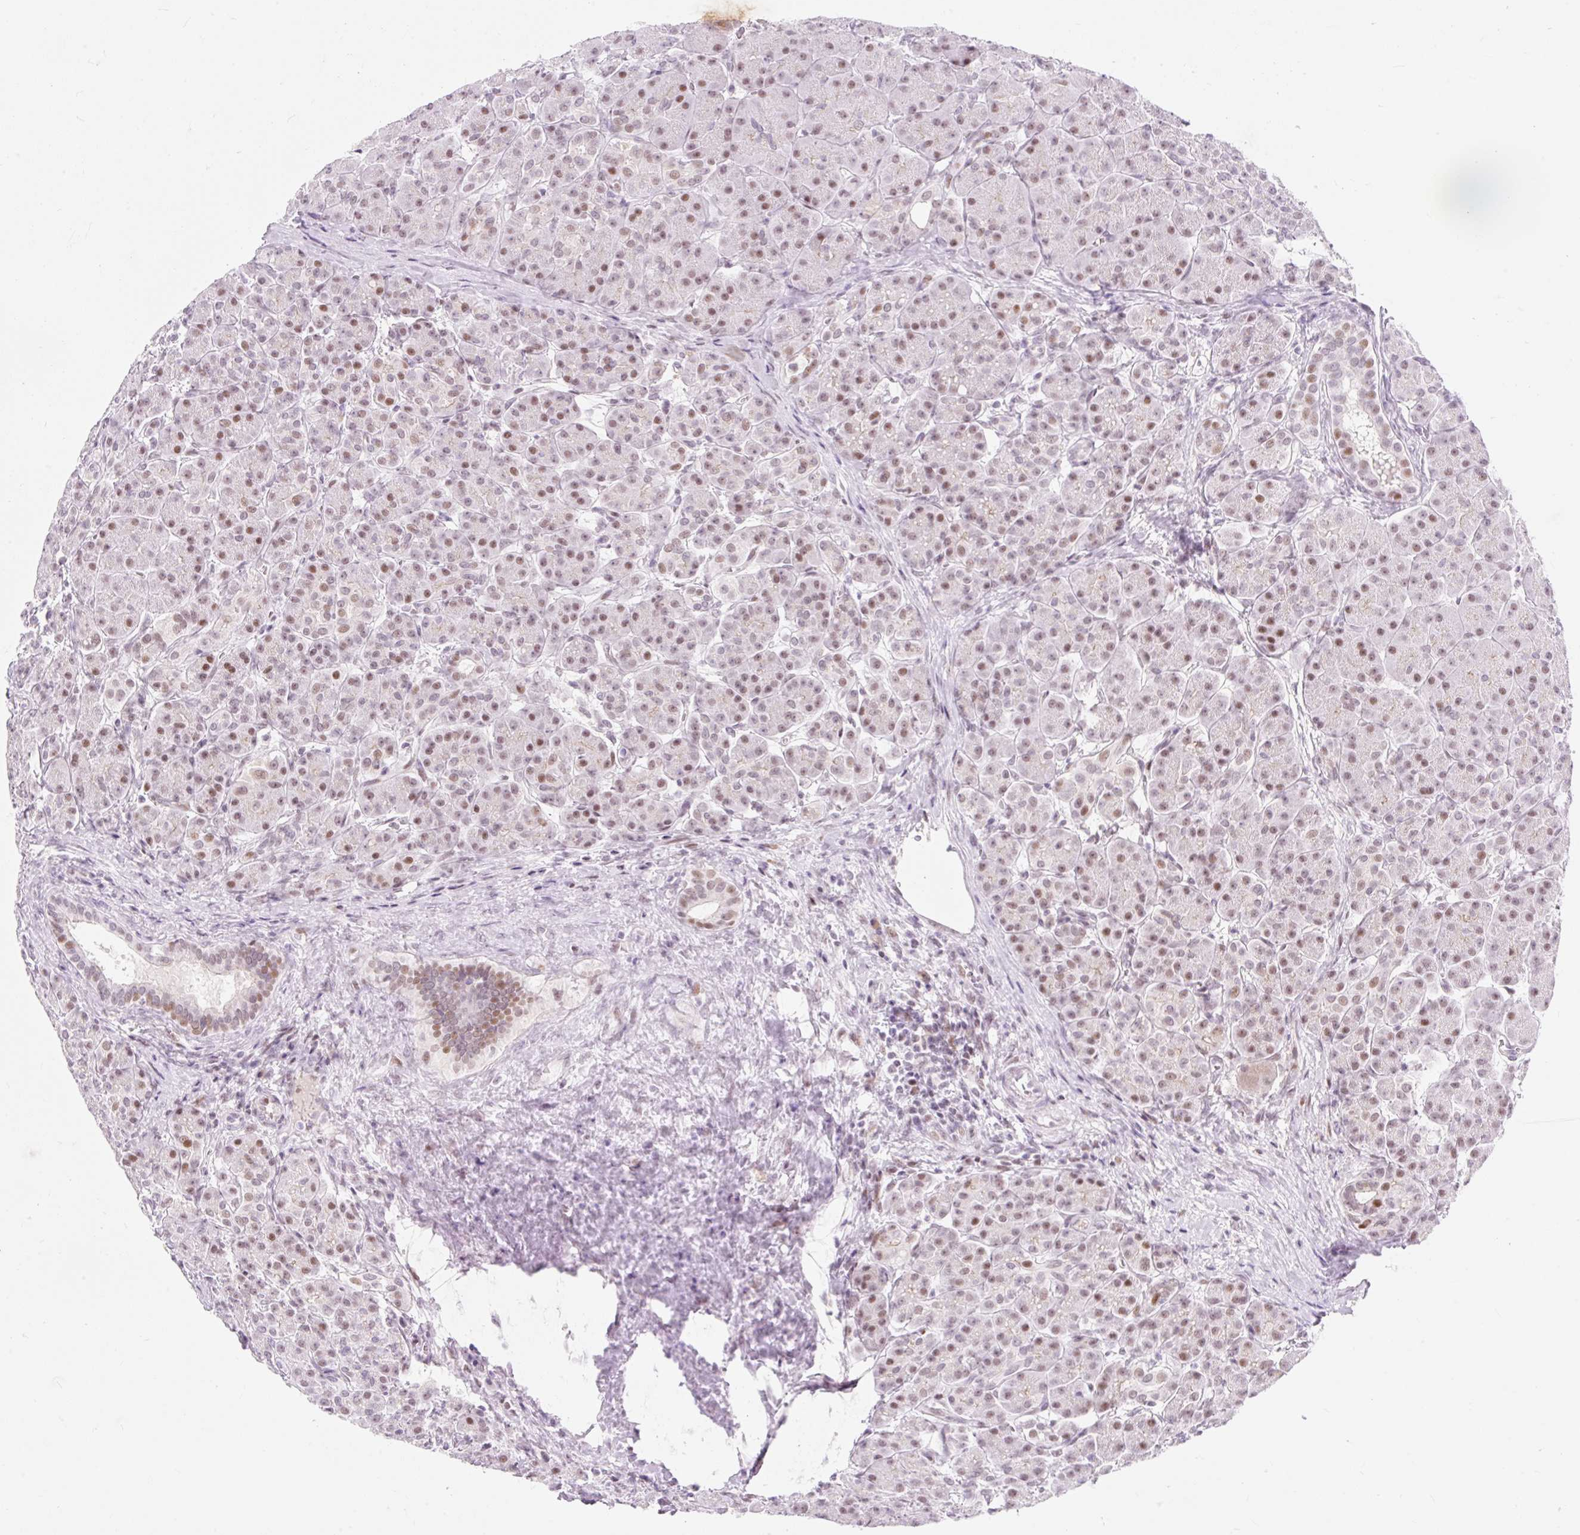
{"staining": {"intensity": "moderate", "quantity": ">75%", "location": "nuclear"}, "tissue": "pancreas", "cell_type": "Exocrine glandular cells", "image_type": "normal", "snomed": [{"axis": "morphology", "description": "Normal tissue, NOS"}, {"axis": "topography", "description": "Pancreas"}], "caption": "Protein staining displays moderate nuclear staining in about >75% of exocrine glandular cells in normal pancreas. (IHC, brightfield microscopy, high magnification).", "gene": "H2BW1", "patient": {"sex": "male", "age": 63}}